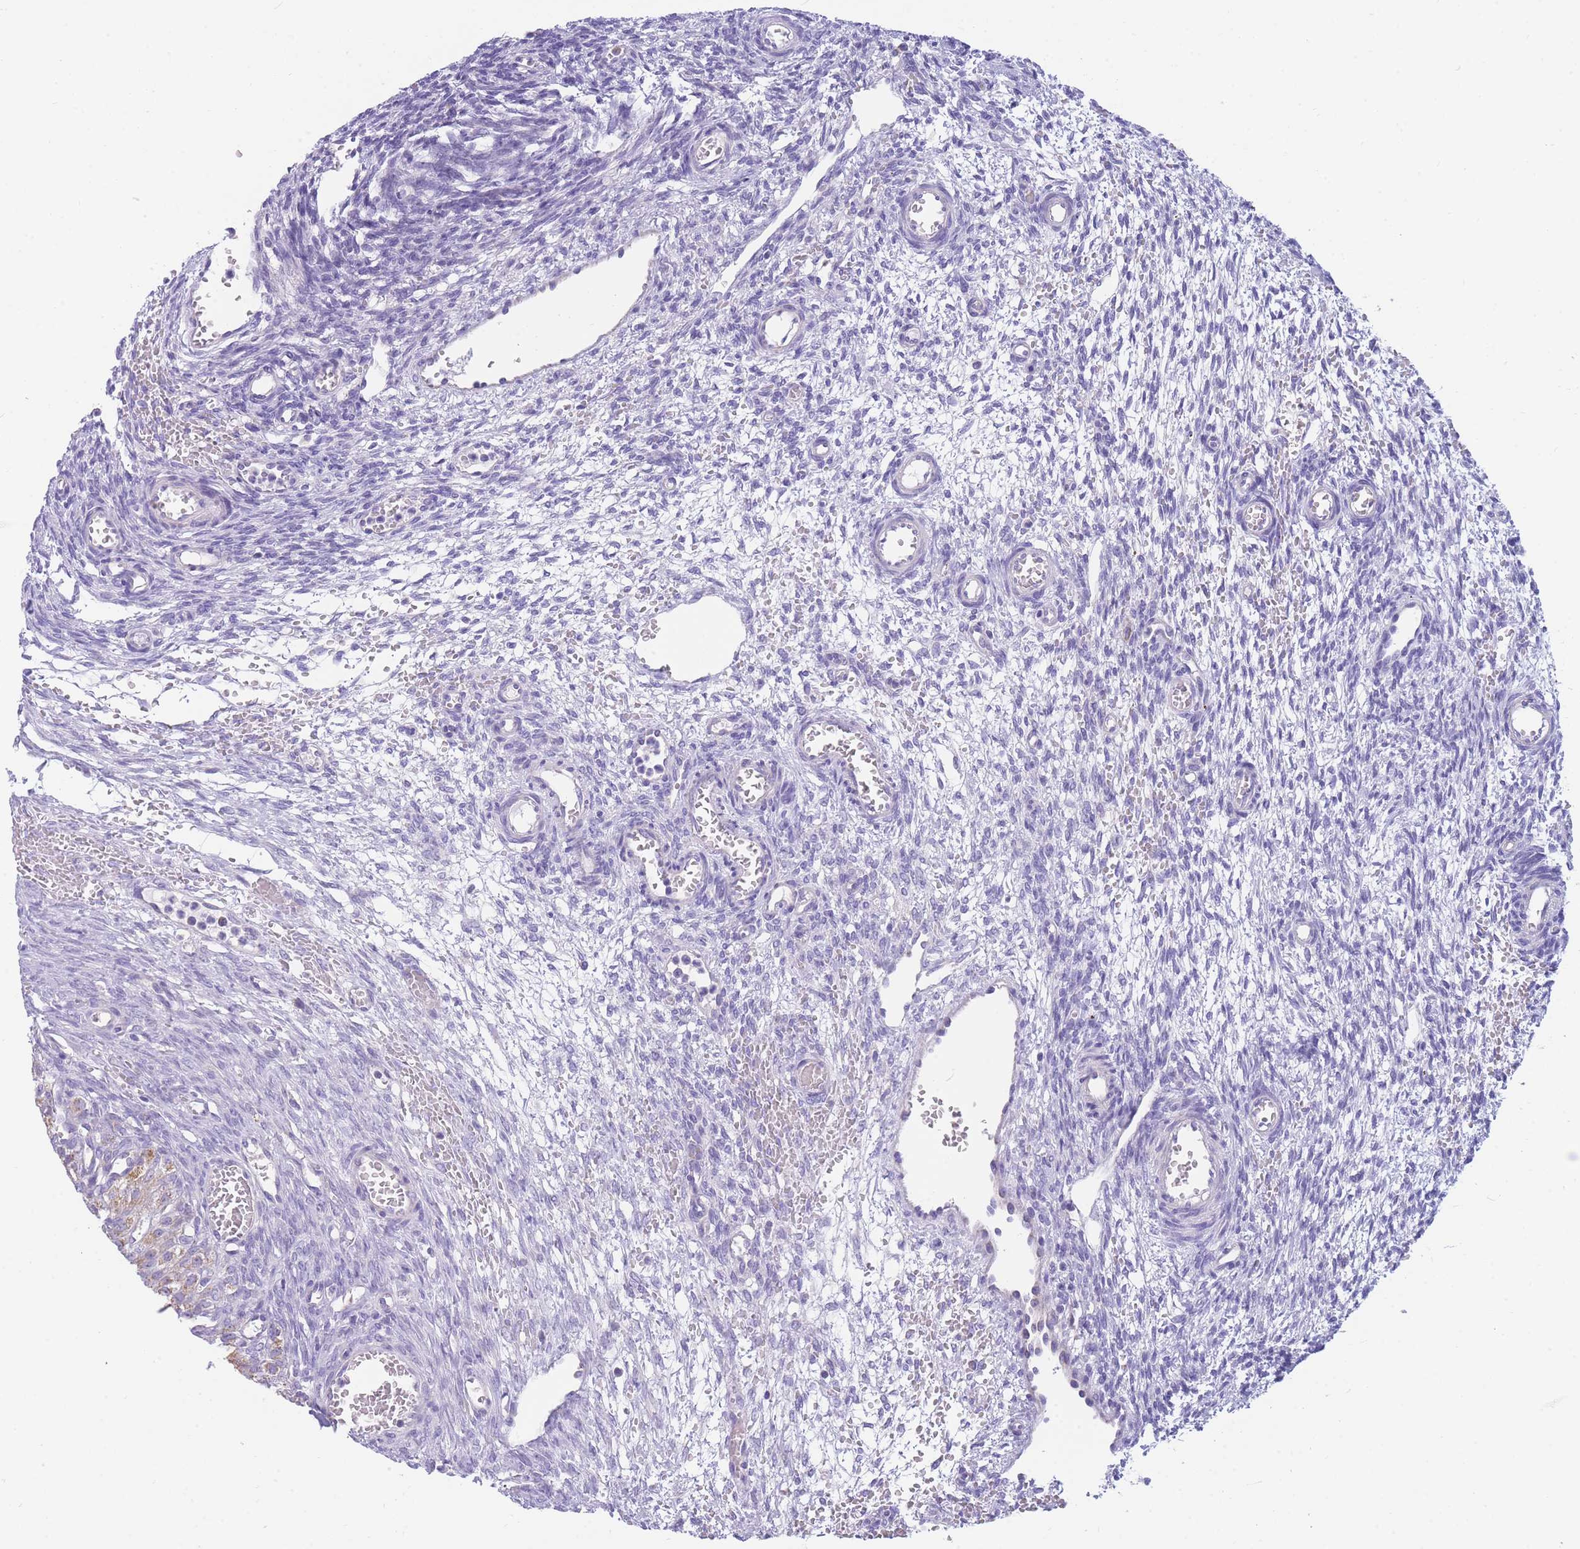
{"staining": {"intensity": "negative", "quantity": "none", "location": "none"}, "tissue": "ovary", "cell_type": "Ovarian stroma cells", "image_type": "normal", "snomed": [{"axis": "morphology", "description": "Normal tissue, NOS"}, {"axis": "topography", "description": "Ovary"}], "caption": "A micrograph of human ovary is negative for staining in ovarian stroma cells. (DAB (3,3'-diaminobenzidine) IHC with hematoxylin counter stain).", "gene": "DHRS11", "patient": {"sex": "female", "age": 39}}